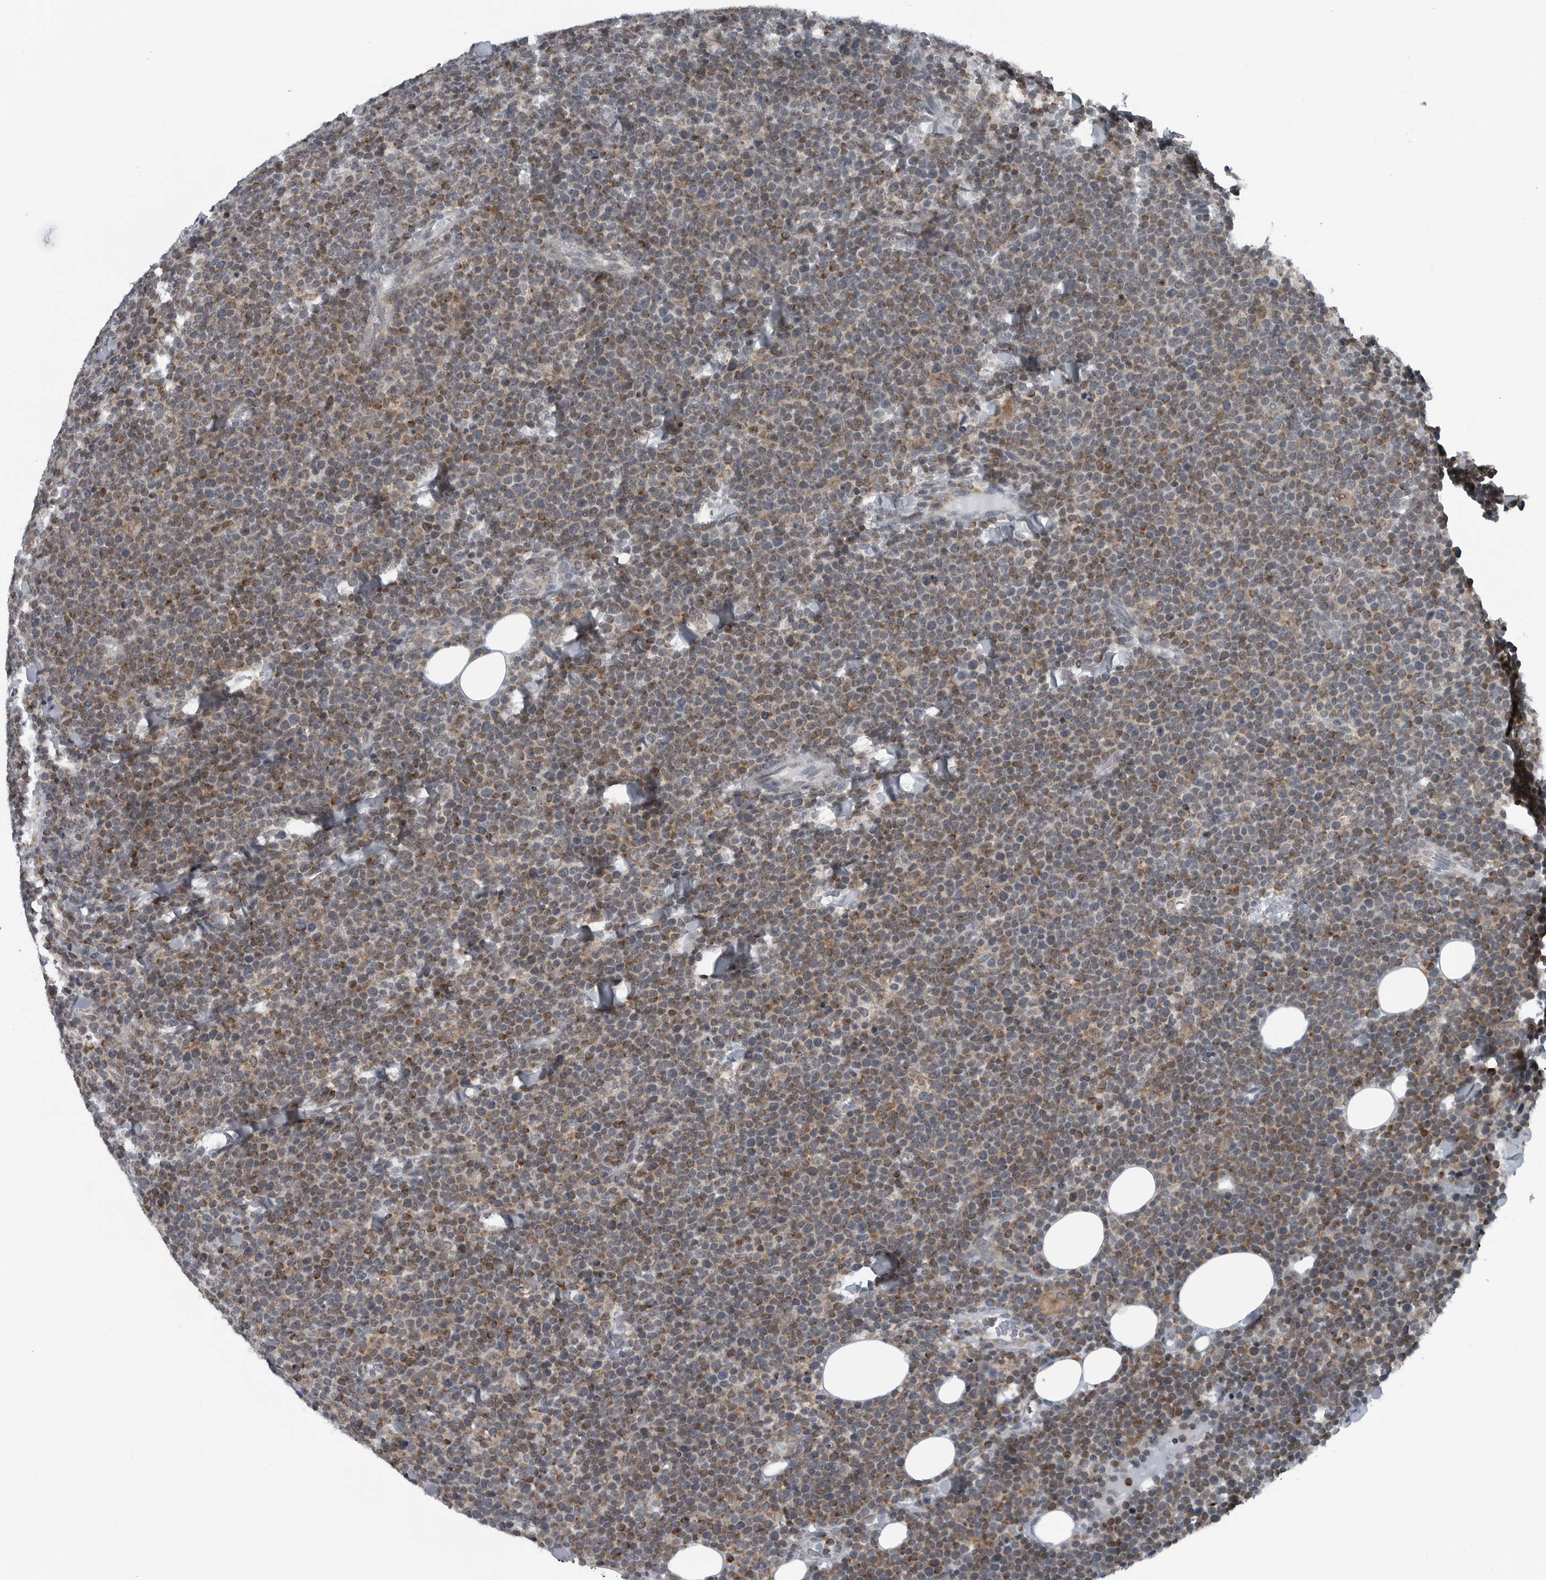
{"staining": {"intensity": "moderate", "quantity": ">75%", "location": "cytoplasmic/membranous"}, "tissue": "lymphoma", "cell_type": "Tumor cells", "image_type": "cancer", "snomed": [{"axis": "morphology", "description": "Malignant lymphoma, non-Hodgkin's type, High grade"}, {"axis": "topography", "description": "Lymph node"}], "caption": "Protein positivity by immunohistochemistry displays moderate cytoplasmic/membranous expression in about >75% of tumor cells in lymphoma.", "gene": "GAK", "patient": {"sex": "male", "age": 61}}